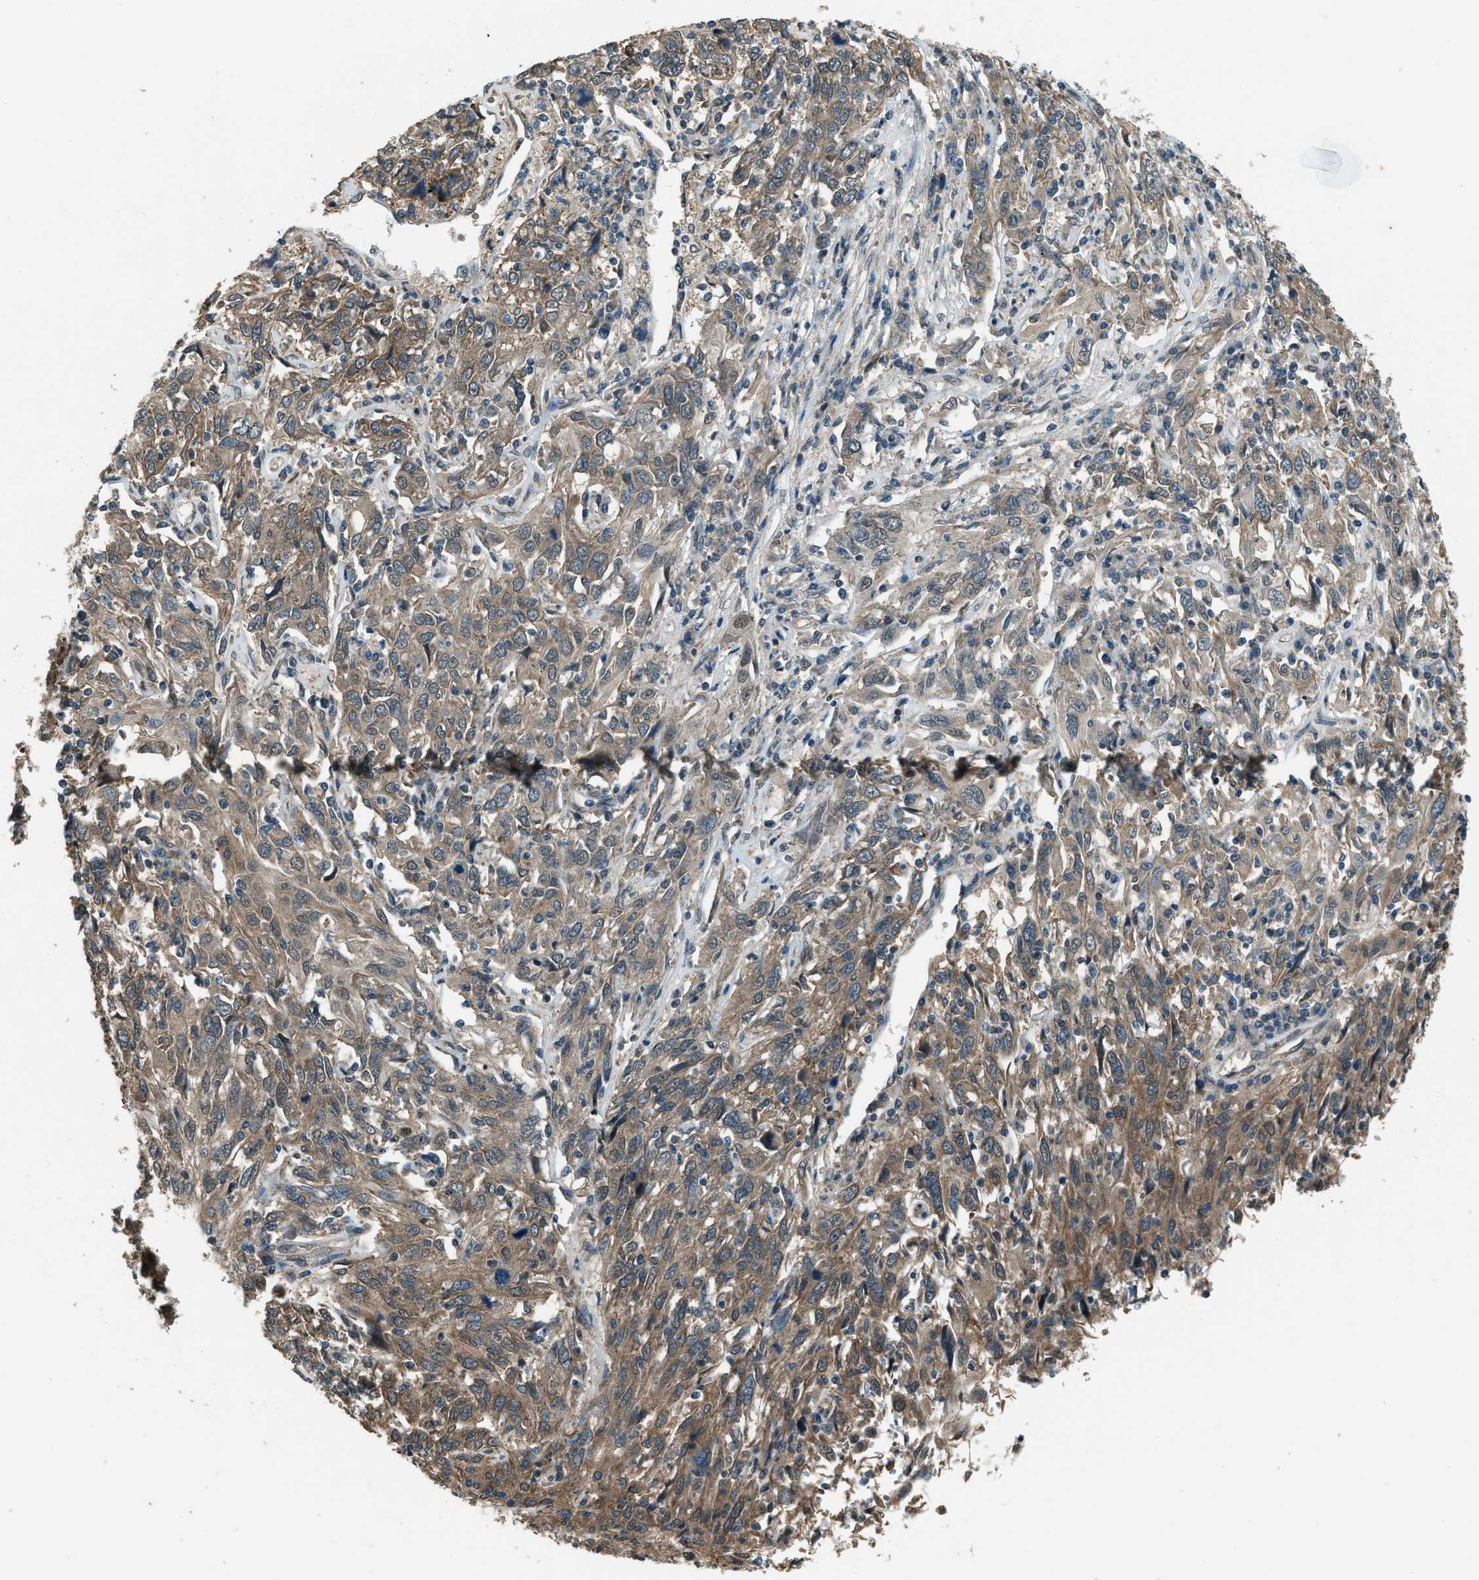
{"staining": {"intensity": "moderate", "quantity": ">75%", "location": "cytoplasmic/membranous"}, "tissue": "cervical cancer", "cell_type": "Tumor cells", "image_type": "cancer", "snomed": [{"axis": "morphology", "description": "Squamous cell carcinoma, NOS"}, {"axis": "topography", "description": "Cervix"}], "caption": "The immunohistochemical stain highlights moderate cytoplasmic/membranous staining in tumor cells of cervical cancer (squamous cell carcinoma) tissue. (IHC, brightfield microscopy, high magnification).", "gene": "SVIL", "patient": {"sex": "female", "age": 46}}